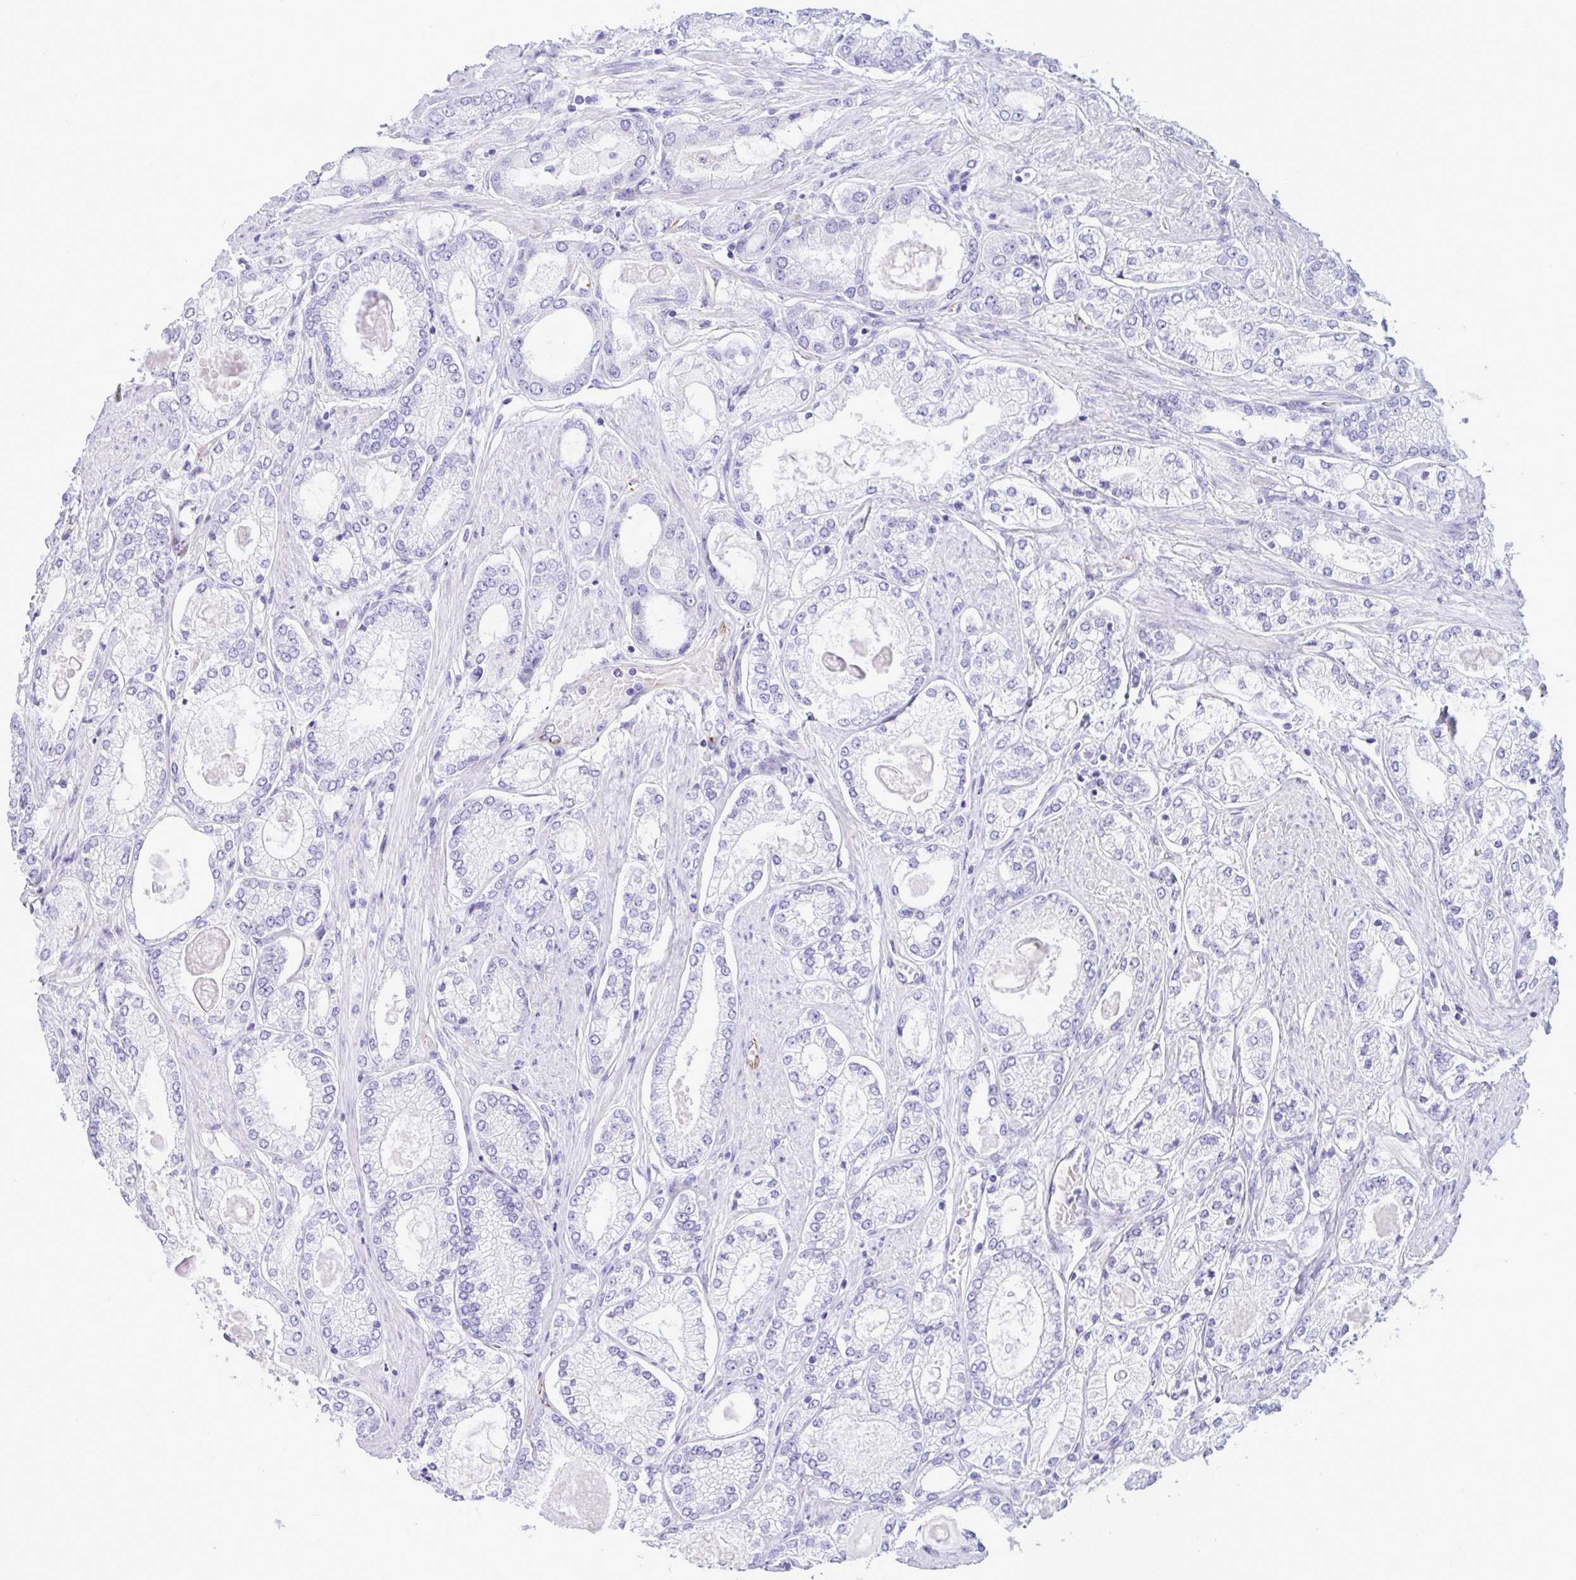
{"staining": {"intensity": "negative", "quantity": "none", "location": "none"}, "tissue": "prostate cancer", "cell_type": "Tumor cells", "image_type": "cancer", "snomed": [{"axis": "morphology", "description": "Adenocarcinoma, High grade"}, {"axis": "topography", "description": "Prostate"}], "caption": "IHC image of prostate cancer (adenocarcinoma (high-grade)) stained for a protein (brown), which displays no staining in tumor cells. Nuclei are stained in blue.", "gene": "SMAD5", "patient": {"sex": "male", "age": 68}}